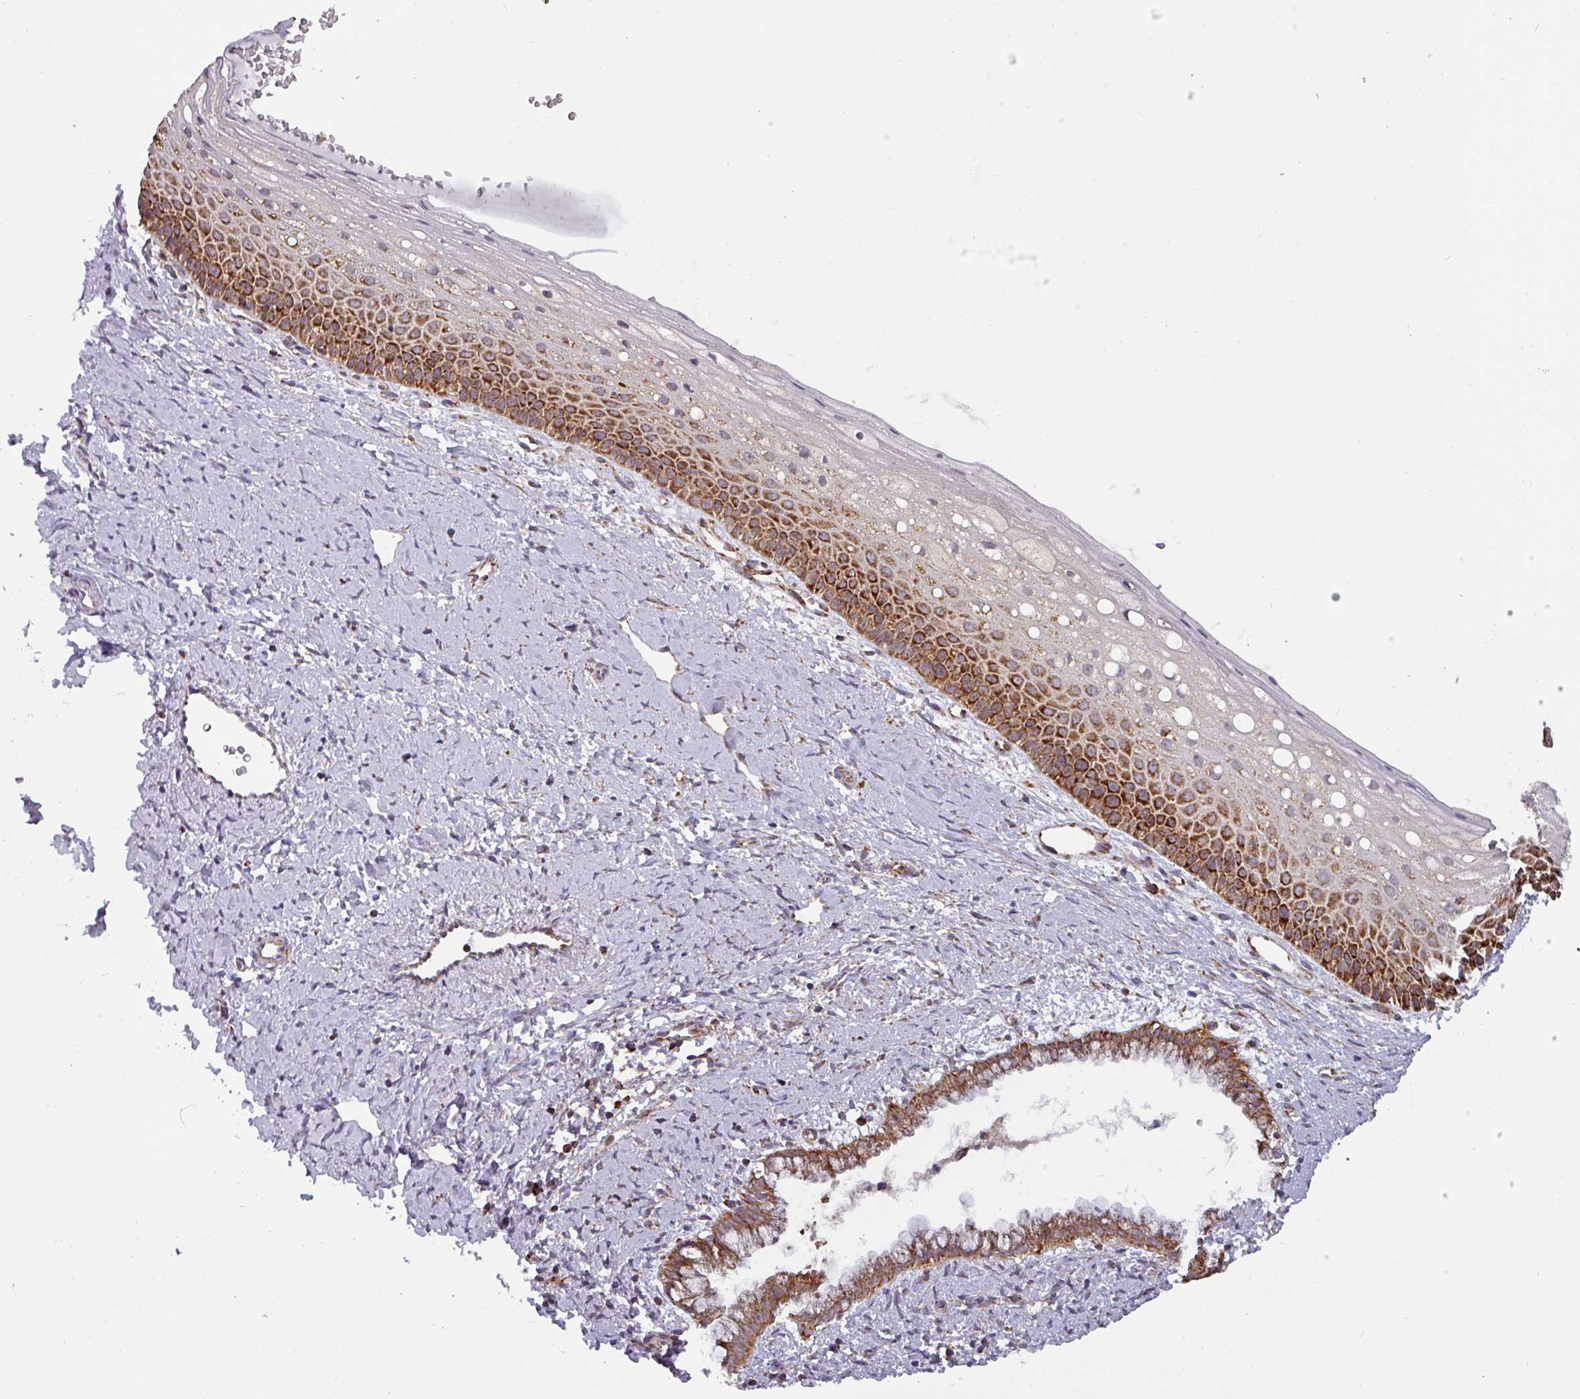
{"staining": {"intensity": "weak", "quantity": ">75%", "location": "cytoplasmic/membranous"}, "tissue": "cervix", "cell_type": "Glandular cells", "image_type": "normal", "snomed": [{"axis": "morphology", "description": "Normal tissue, NOS"}, {"axis": "topography", "description": "Cervix"}], "caption": "Cervix stained for a protein exhibits weak cytoplasmic/membranous positivity in glandular cells. (DAB (3,3'-diaminobenzidine) IHC with brightfield microscopy, high magnification).", "gene": "MRPS16", "patient": {"sex": "female", "age": 57}}